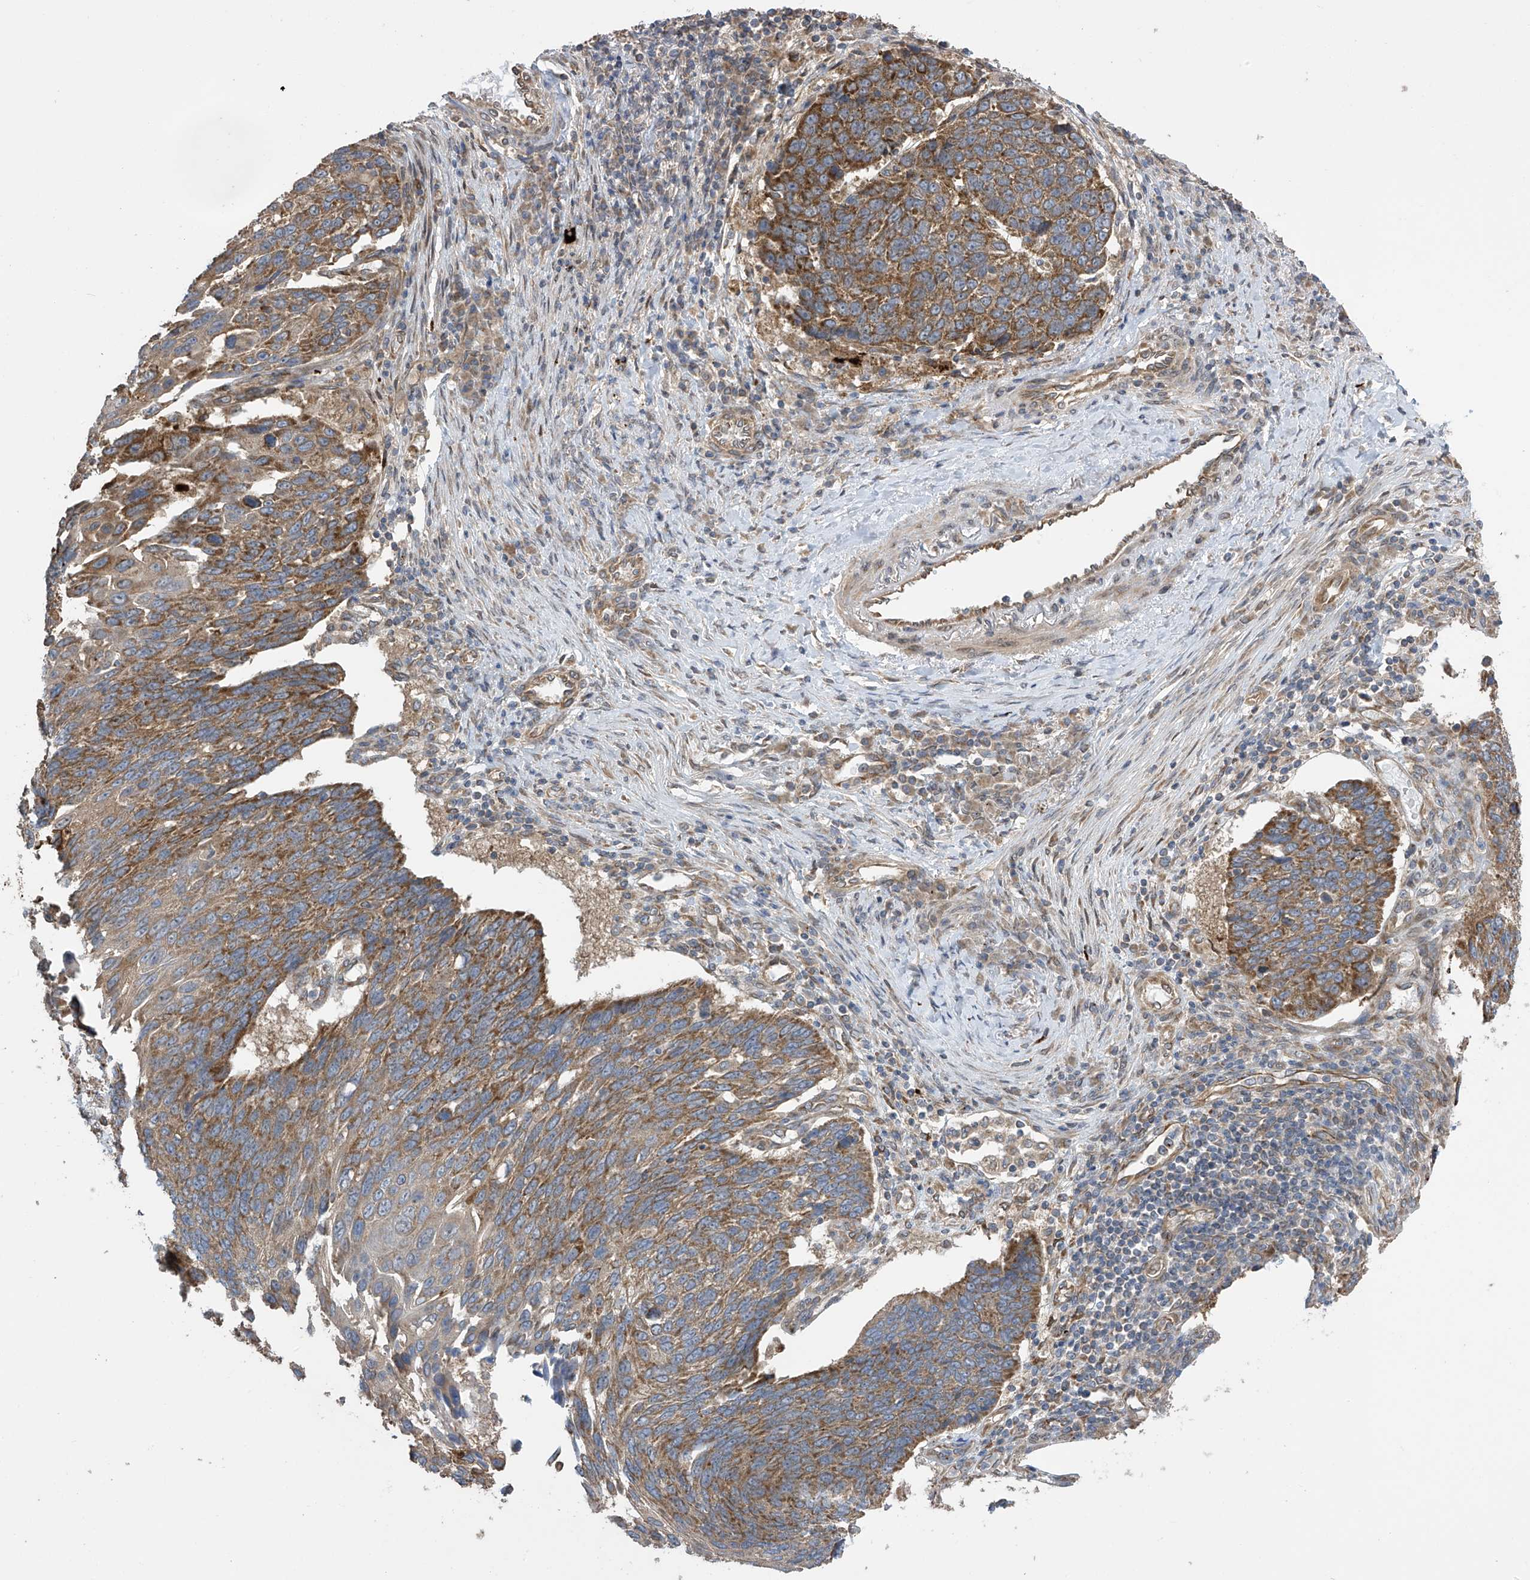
{"staining": {"intensity": "moderate", "quantity": ">75%", "location": "cytoplasmic/membranous"}, "tissue": "lung cancer", "cell_type": "Tumor cells", "image_type": "cancer", "snomed": [{"axis": "morphology", "description": "Squamous cell carcinoma, NOS"}, {"axis": "topography", "description": "Lung"}], "caption": "High-power microscopy captured an immunohistochemistry histopathology image of lung squamous cell carcinoma, revealing moderate cytoplasmic/membranous expression in approximately >75% of tumor cells.", "gene": "PNPT1", "patient": {"sex": "male", "age": 66}}